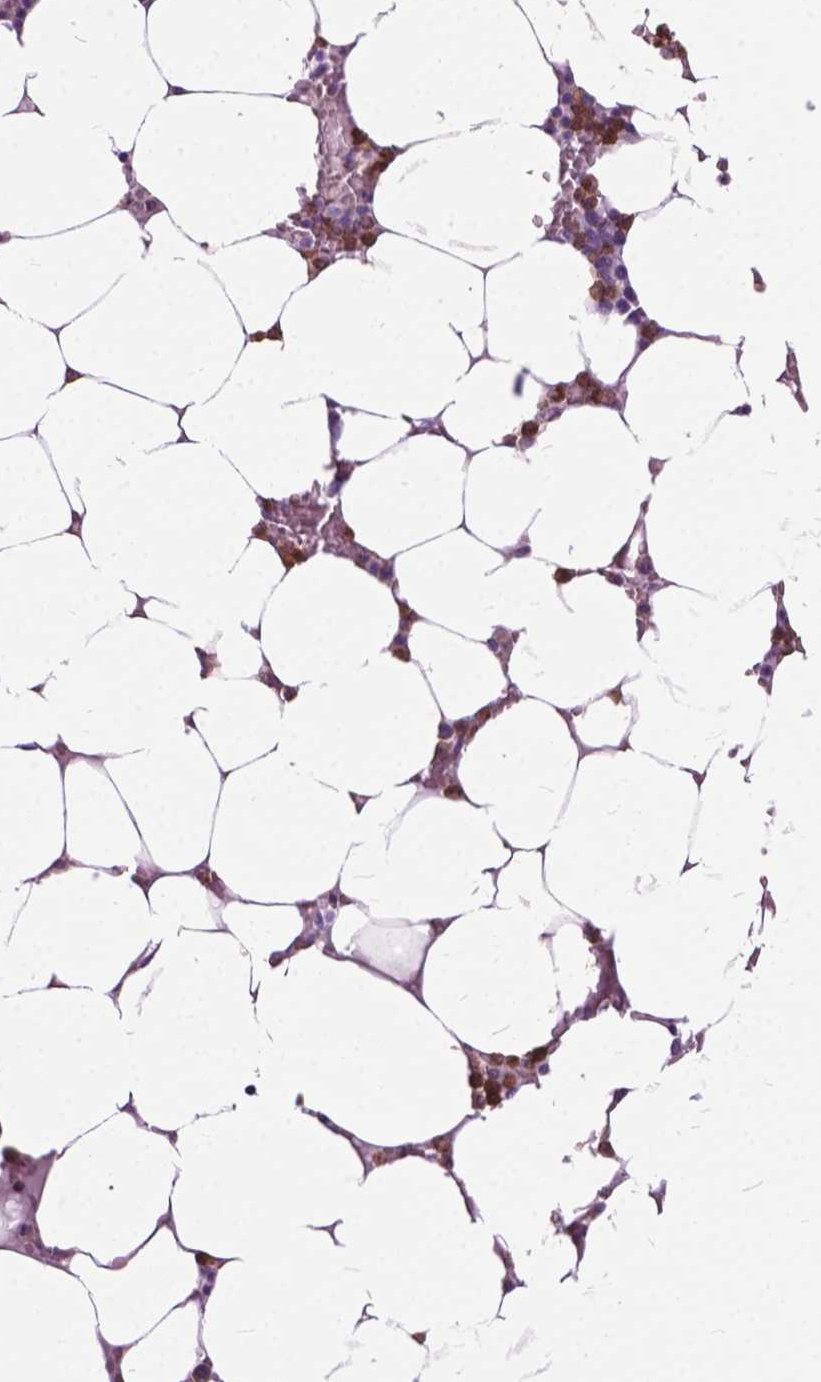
{"staining": {"intensity": "moderate", "quantity": "<25%", "location": "cytoplasmic/membranous"}, "tissue": "bone marrow", "cell_type": "Hematopoietic cells", "image_type": "normal", "snomed": [{"axis": "morphology", "description": "Normal tissue, NOS"}, {"axis": "topography", "description": "Bone marrow"}], "caption": "This is a histology image of IHC staining of benign bone marrow, which shows moderate positivity in the cytoplasmic/membranous of hematopoietic cells.", "gene": "PRR35", "patient": {"sex": "female", "age": 52}}